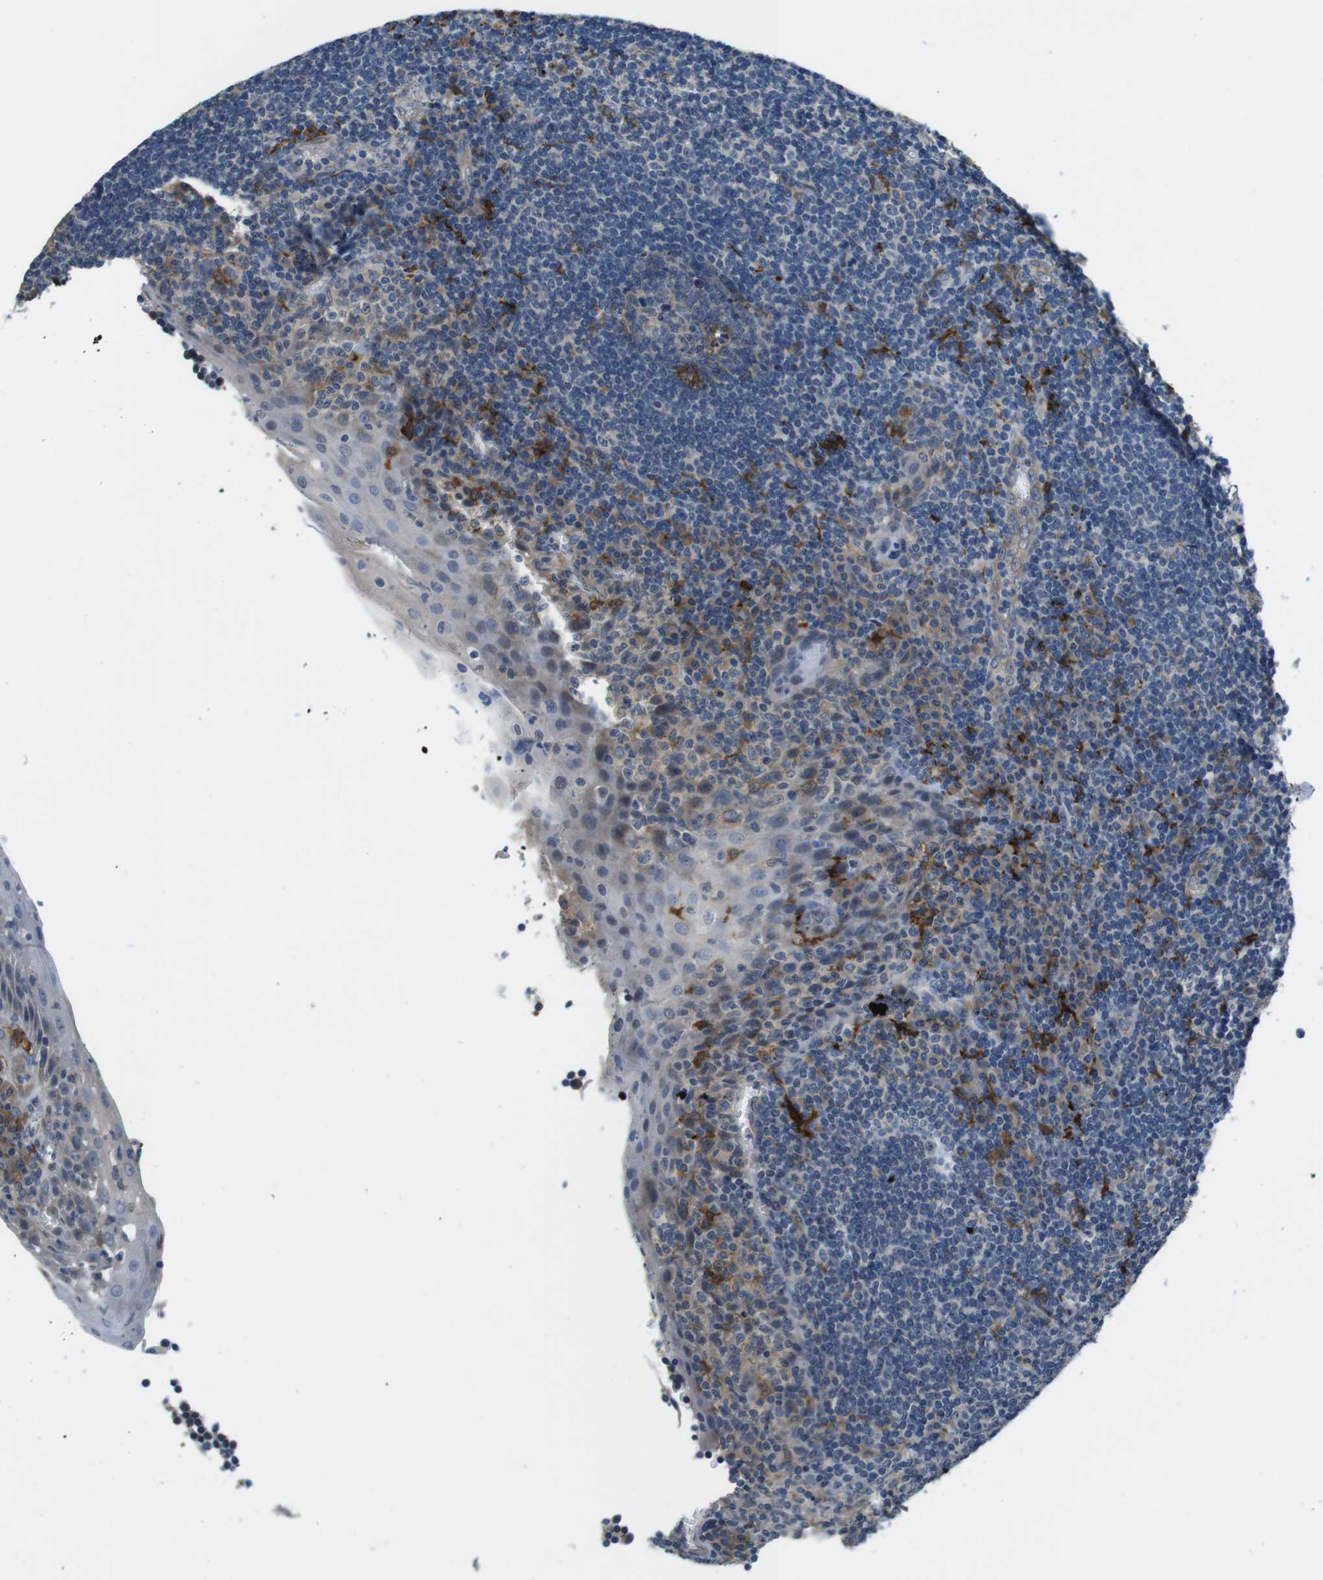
{"staining": {"intensity": "moderate", "quantity": "<25%", "location": "cytoplasmic/membranous"}, "tissue": "tonsil", "cell_type": "Germinal center cells", "image_type": "normal", "snomed": [{"axis": "morphology", "description": "Normal tissue, NOS"}, {"axis": "topography", "description": "Tonsil"}], "caption": "A high-resolution histopathology image shows IHC staining of benign tonsil, which shows moderate cytoplasmic/membranous expression in about <25% of germinal center cells.", "gene": "CD163L1", "patient": {"sex": "male", "age": 37}}